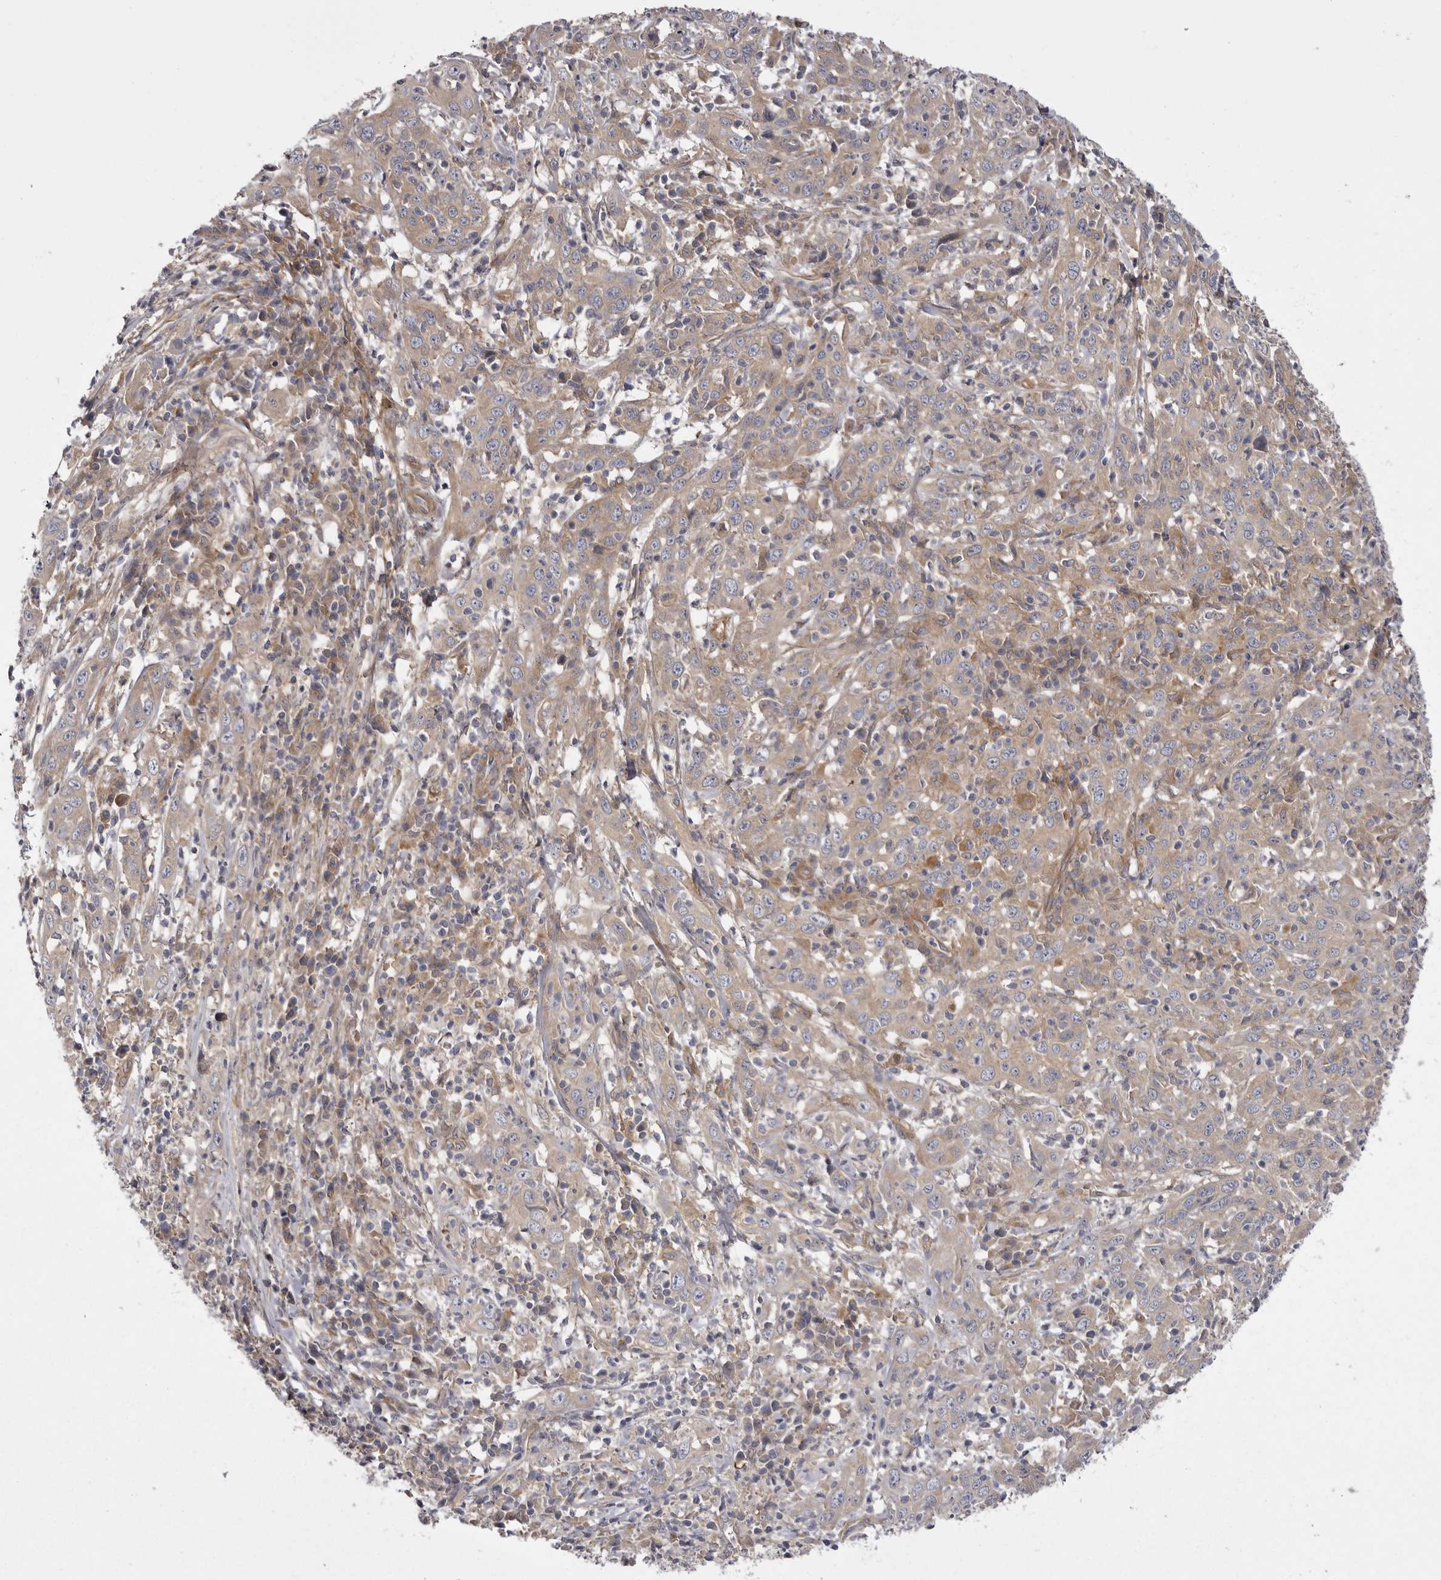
{"staining": {"intensity": "weak", "quantity": ">75%", "location": "cytoplasmic/membranous"}, "tissue": "cervical cancer", "cell_type": "Tumor cells", "image_type": "cancer", "snomed": [{"axis": "morphology", "description": "Squamous cell carcinoma, NOS"}, {"axis": "topography", "description": "Cervix"}], "caption": "A brown stain shows weak cytoplasmic/membranous expression of a protein in human cervical cancer (squamous cell carcinoma) tumor cells. (DAB IHC, brown staining for protein, blue staining for nuclei).", "gene": "OSBPL9", "patient": {"sex": "female", "age": 46}}